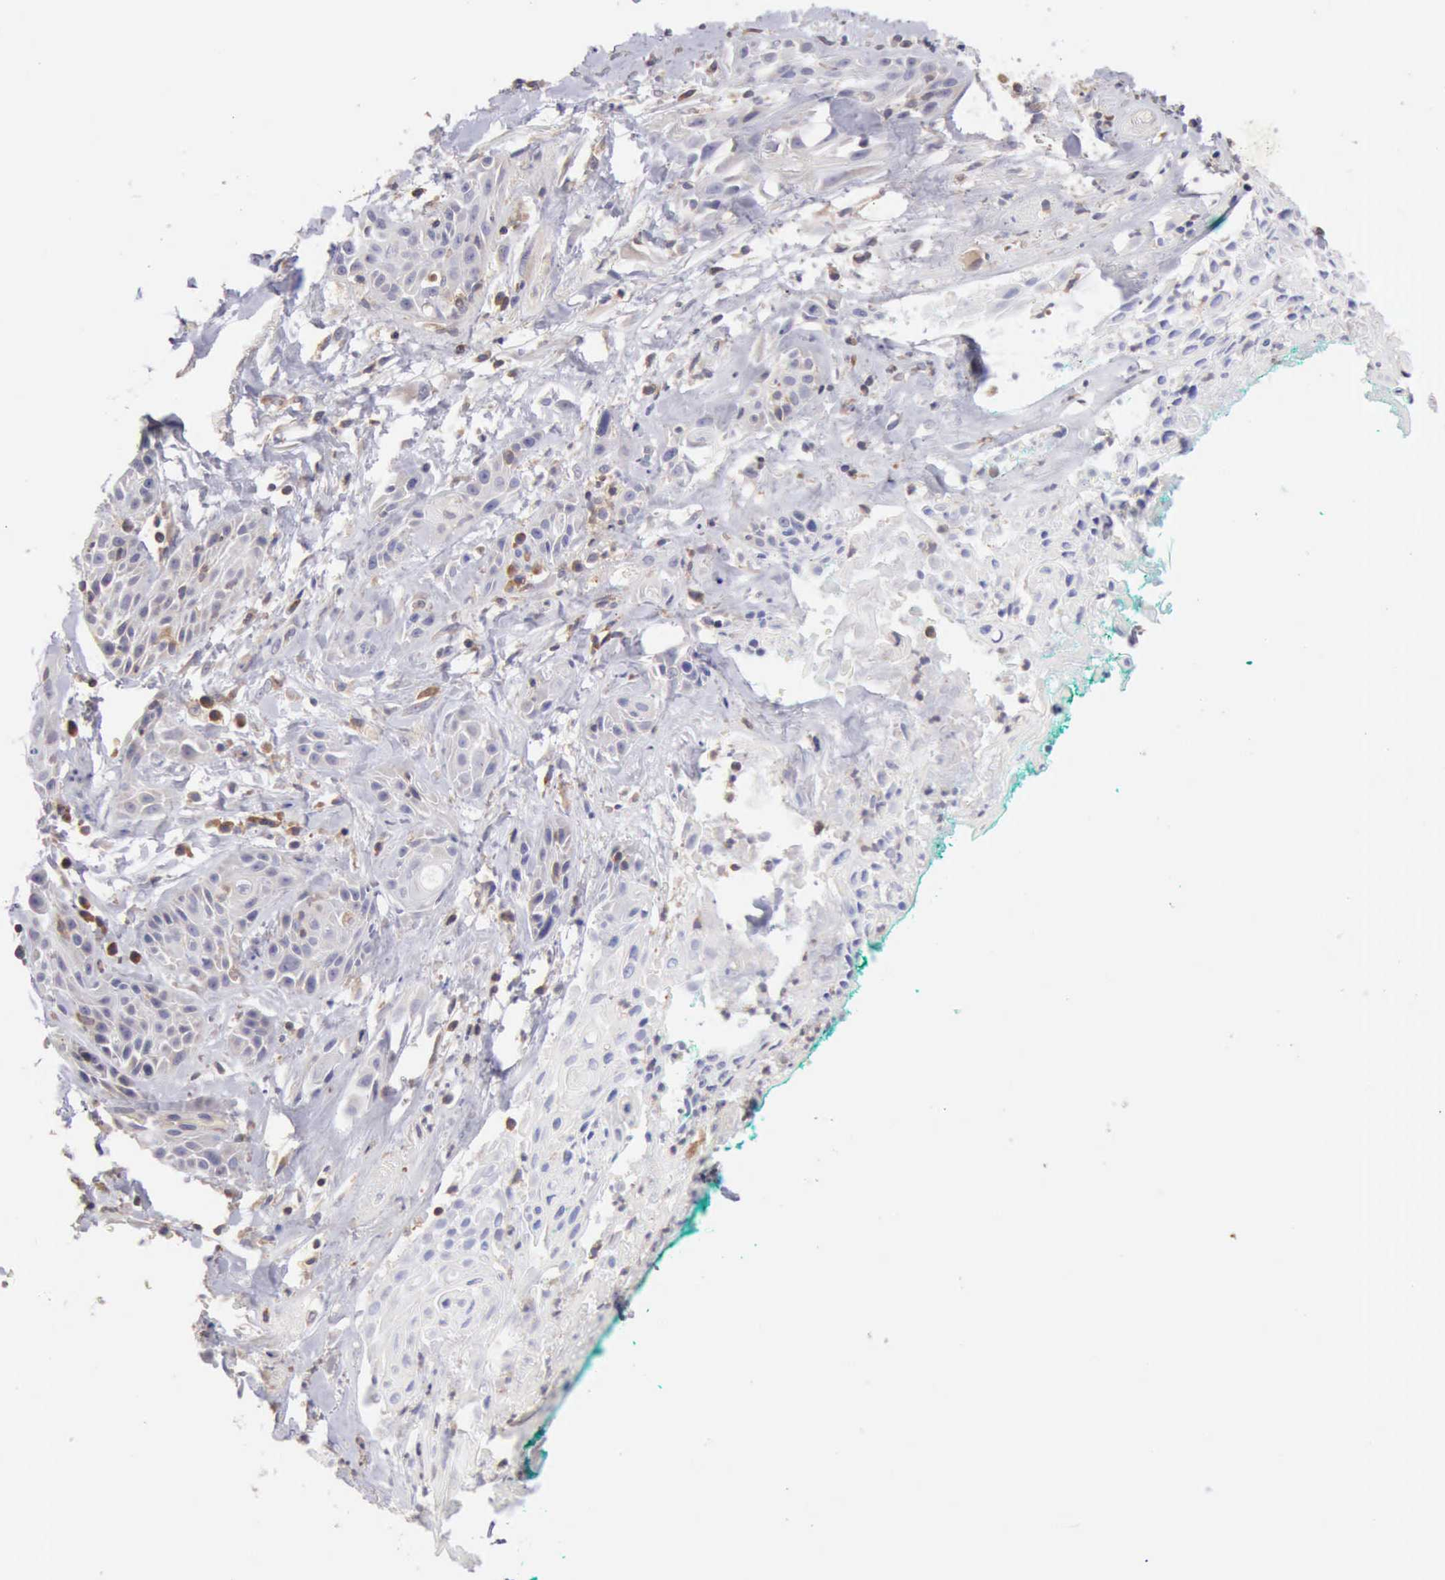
{"staining": {"intensity": "negative", "quantity": "none", "location": "none"}, "tissue": "skin cancer", "cell_type": "Tumor cells", "image_type": "cancer", "snomed": [{"axis": "morphology", "description": "Squamous cell carcinoma, NOS"}, {"axis": "topography", "description": "Skin"}, {"axis": "topography", "description": "Anal"}], "caption": "The histopathology image reveals no staining of tumor cells in squamous cell carcinoma (skin).", "gene": "SASH3", "patient": {"sex": "male", "age": 64}}